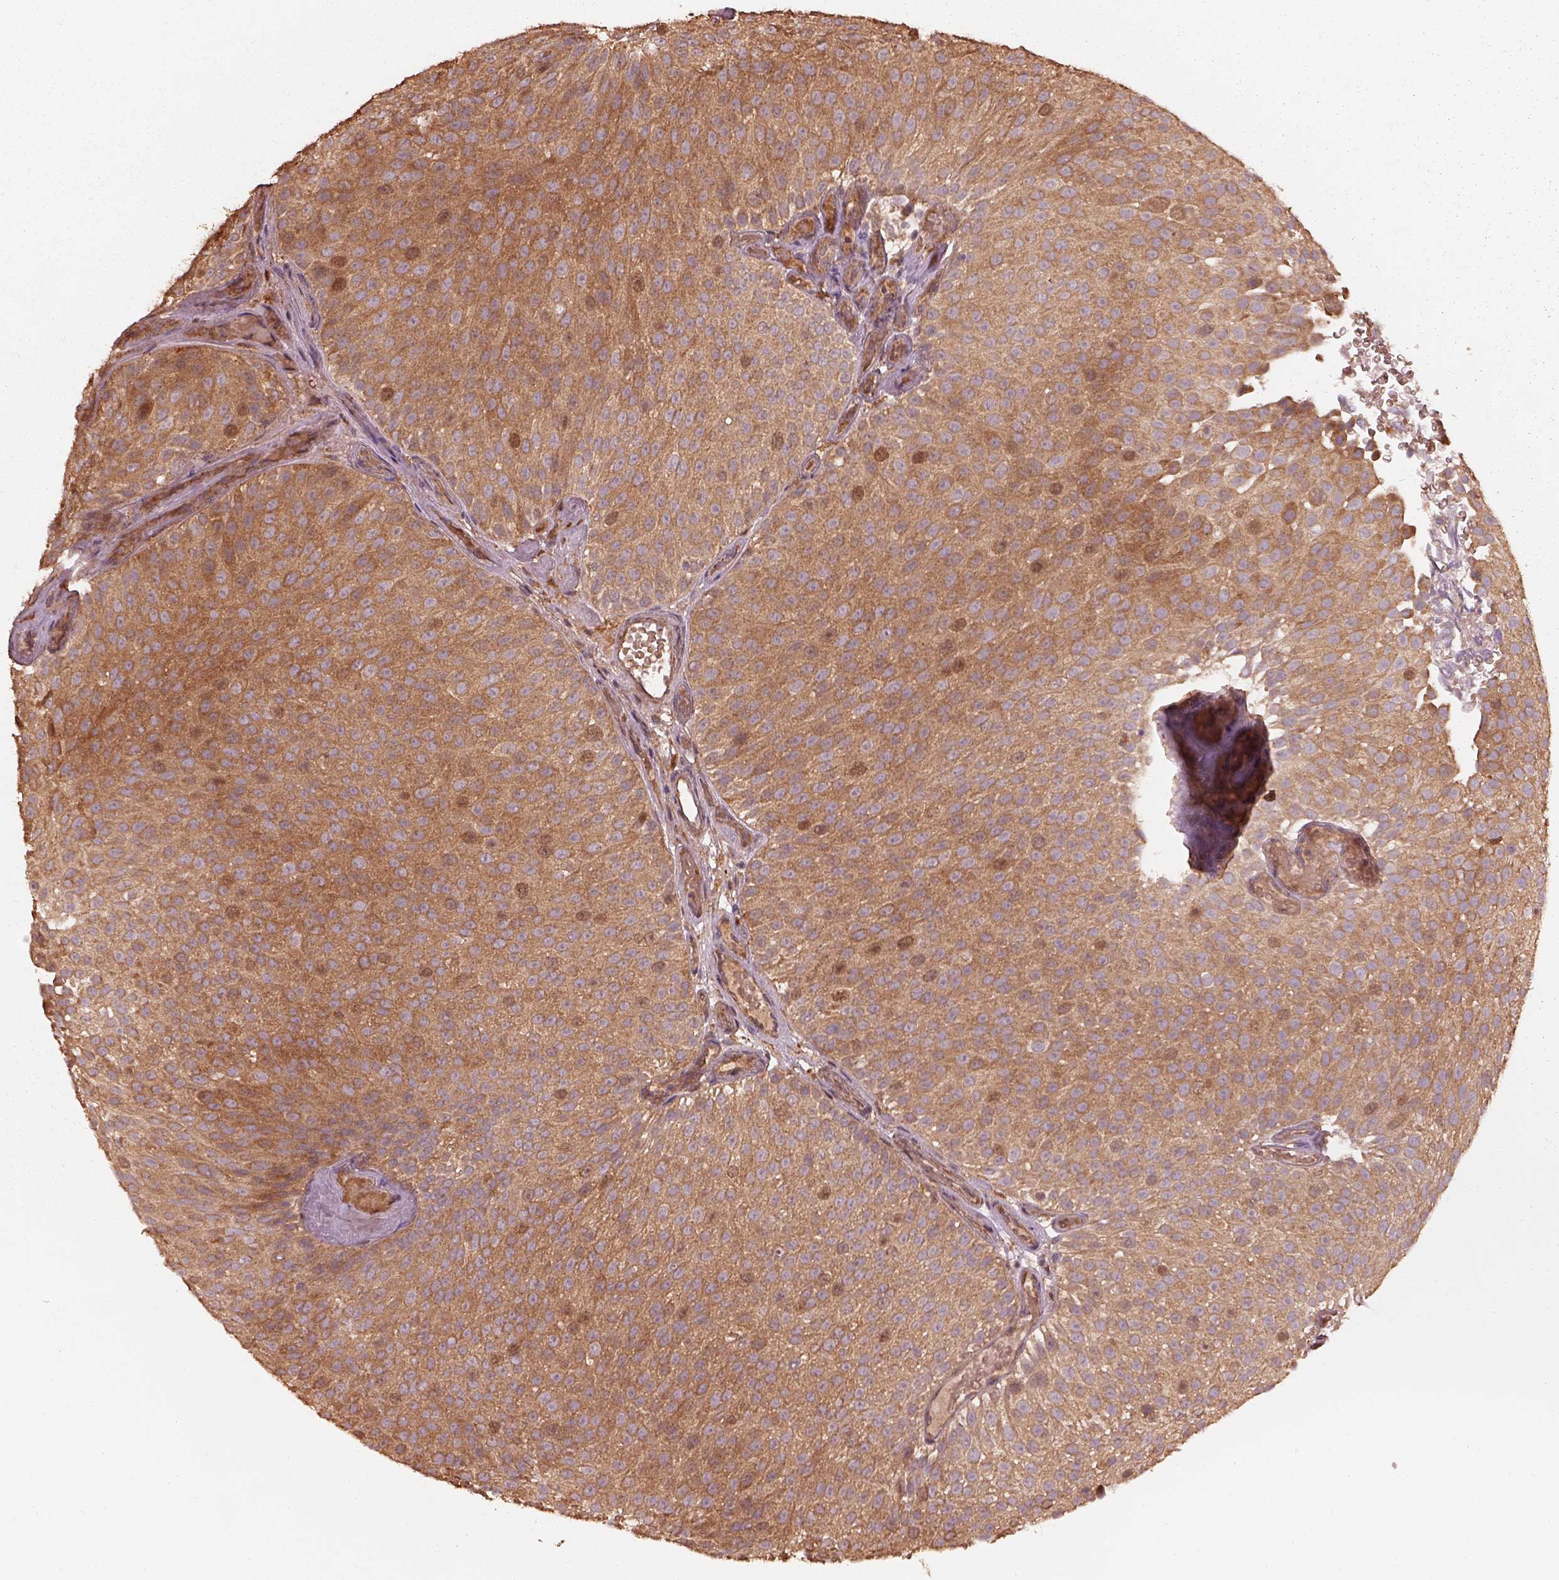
{"staining": {"intensity": "moderate", "quantity": ">75%", "location": "cytoplasmic/membranous"}, "tissue": "urothelial cancer", "cell_type": "Tumor cells", "image_type": "cancer", "snomed": [{"axis": "morphology", "description": "Urothelial carcinoma, Low grade"}, {"axis": "topography", "description": "Urinary bladder"}], "caption": "Protein staining by IHC shows moderate cytoplasmic/membranous positivity in approximately >75% of tumor cells in low-grade urothelial carcinoma.", "gene": "METTL4", "patient": {"sex": "male", "age": 78}}